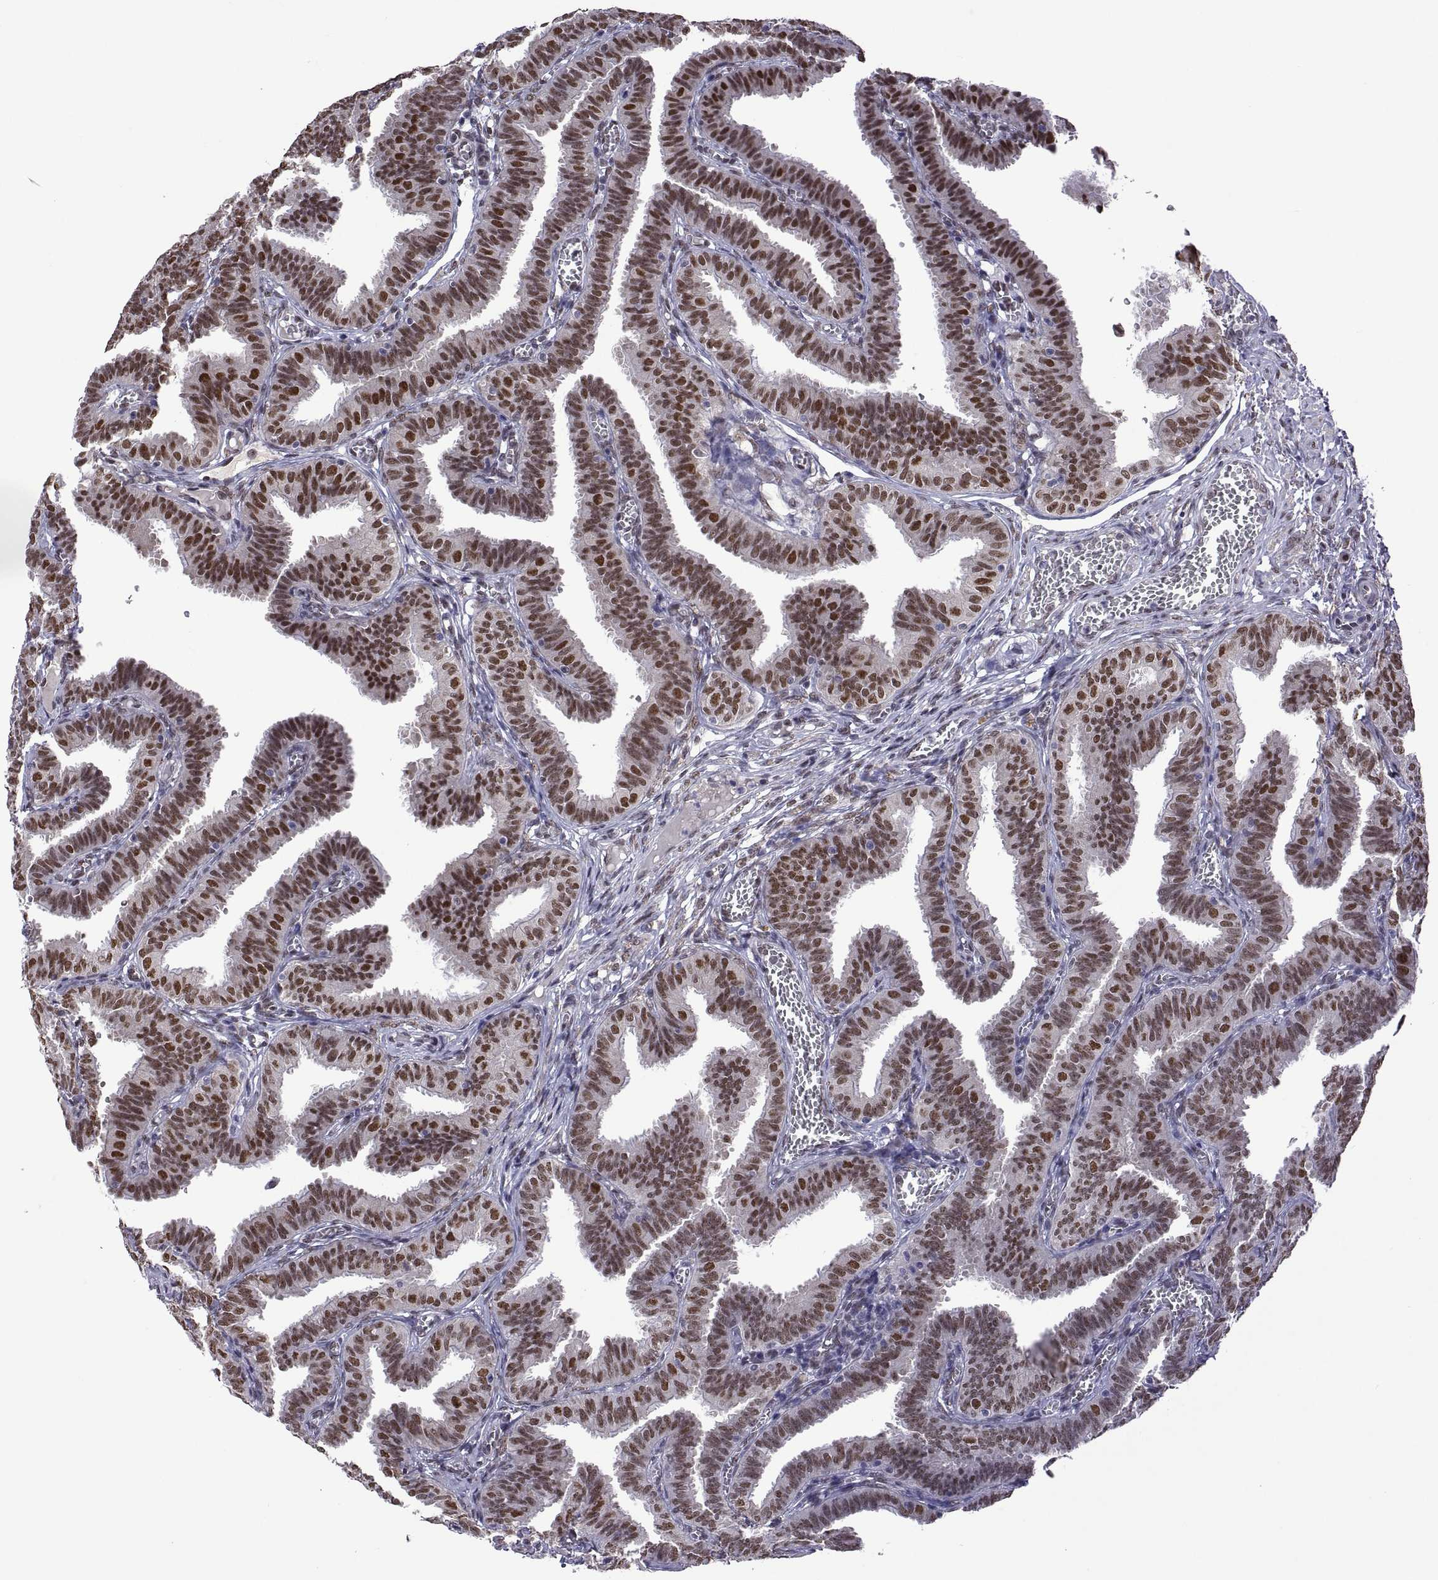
{"staining": {"intensity": "moderate", "quantity": ">75%", "location": "nuclear"}, "tissue": "fallopian tube", "cell_type": "Glandular cells", "image_type": "normal", "snomed": [{"axis": "morphology", "description": "Normal tissue, NOS"}, {"axis": "topography", "description": "Fallopian tube"}], "caption": "Approximately >75% of glandular cells in benign human fallopian tube show moderate nuclear protein staining as visualized by brown immunohistochemical staining.", "gene": "NR4A1", "patient": {"sex": "female", "age": 25}}